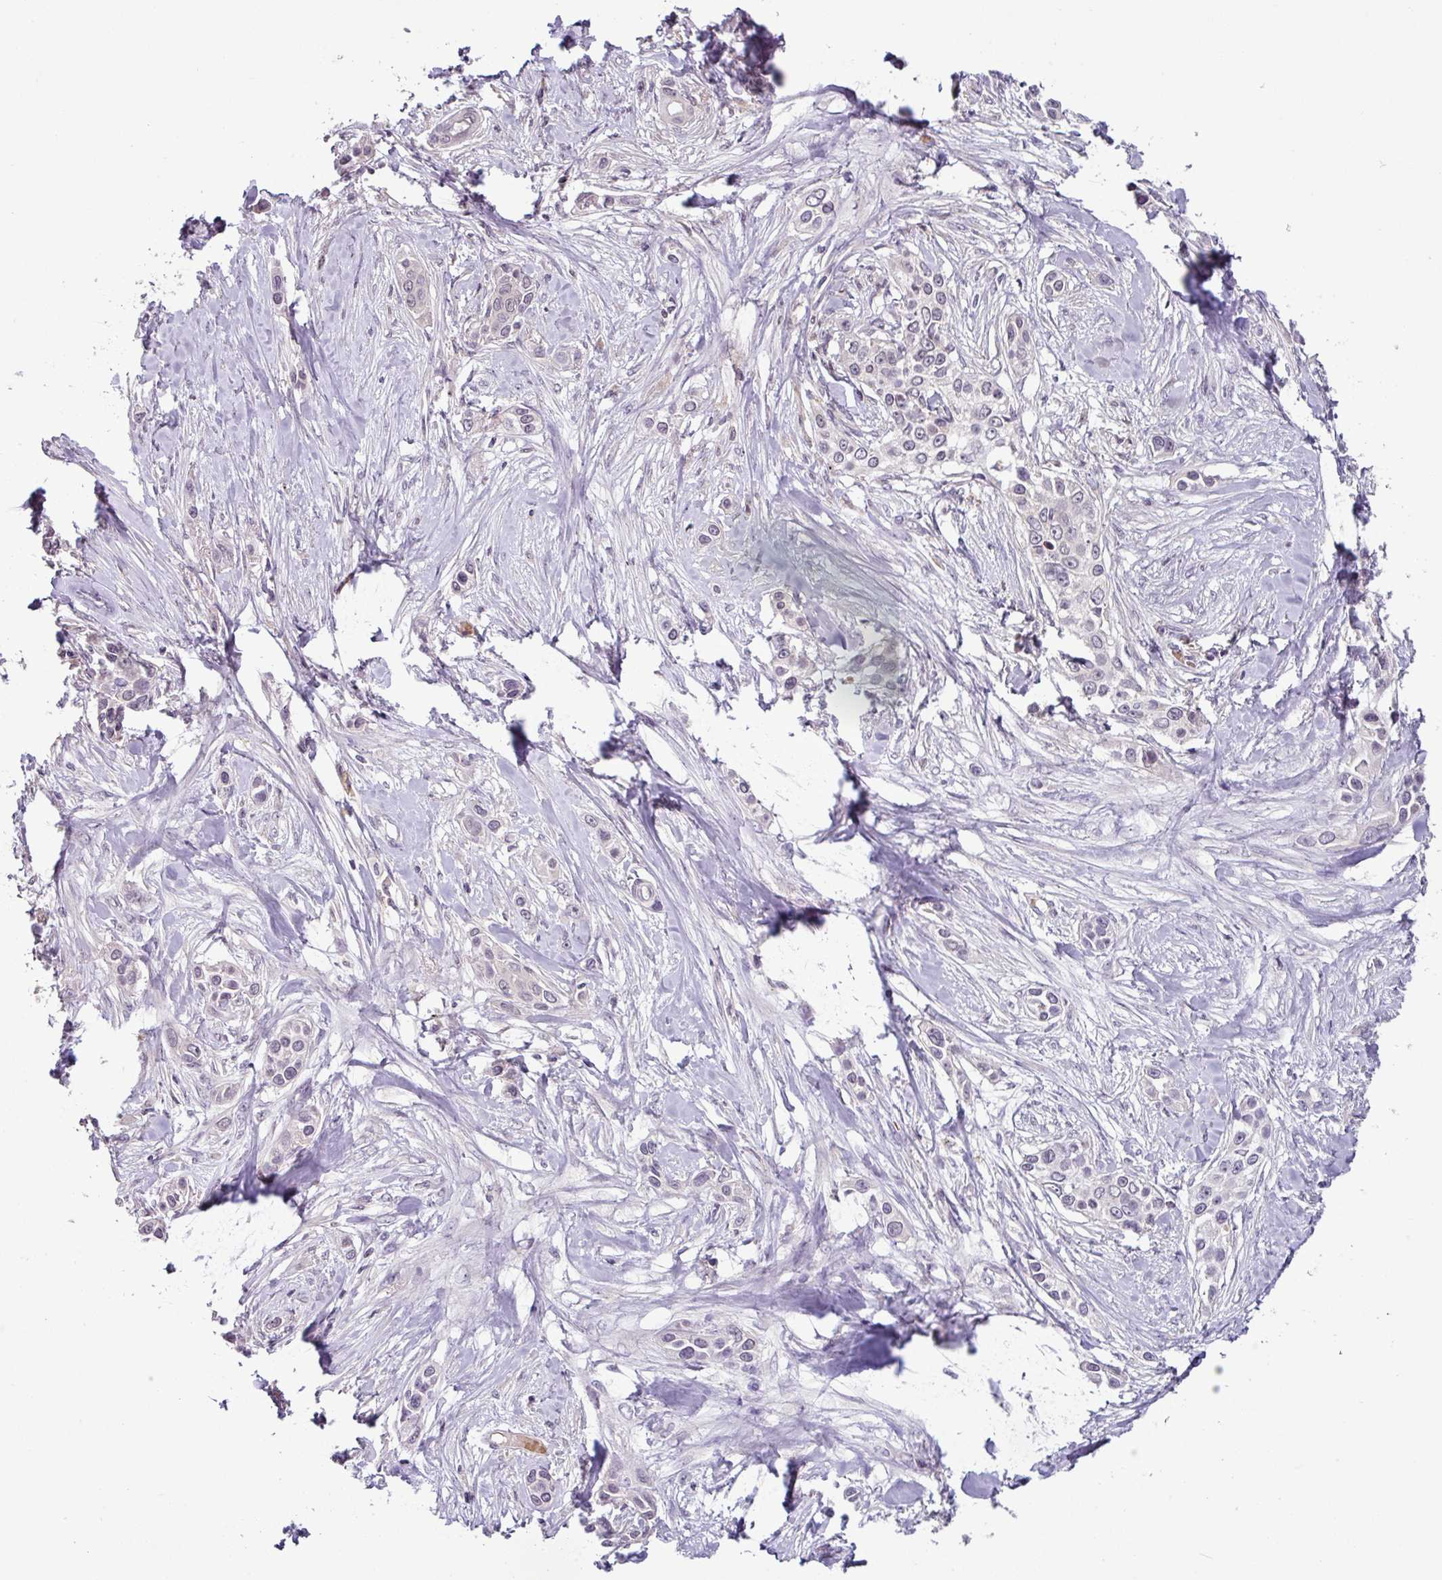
{"staining": {"intensity": "negative", "quantity": "none", "location": "none"}, "tissue": "skin cancer", "cell_type": "Tumor cells", "image_type": "cancer", "snomed": [{"axis": "morphology", "description": "Squamous cell carcinoma, NOS"}, {"axis": "topography", "description": "Skin"}], "caption": "High power microscopy photomicrograph of an IHC histopathology image of squamous cell carcinoma (skin), revealing no significant expression in tumor cells.", "gene": "SLC5A10", "patient": {"sex": "female", "age": 69}}